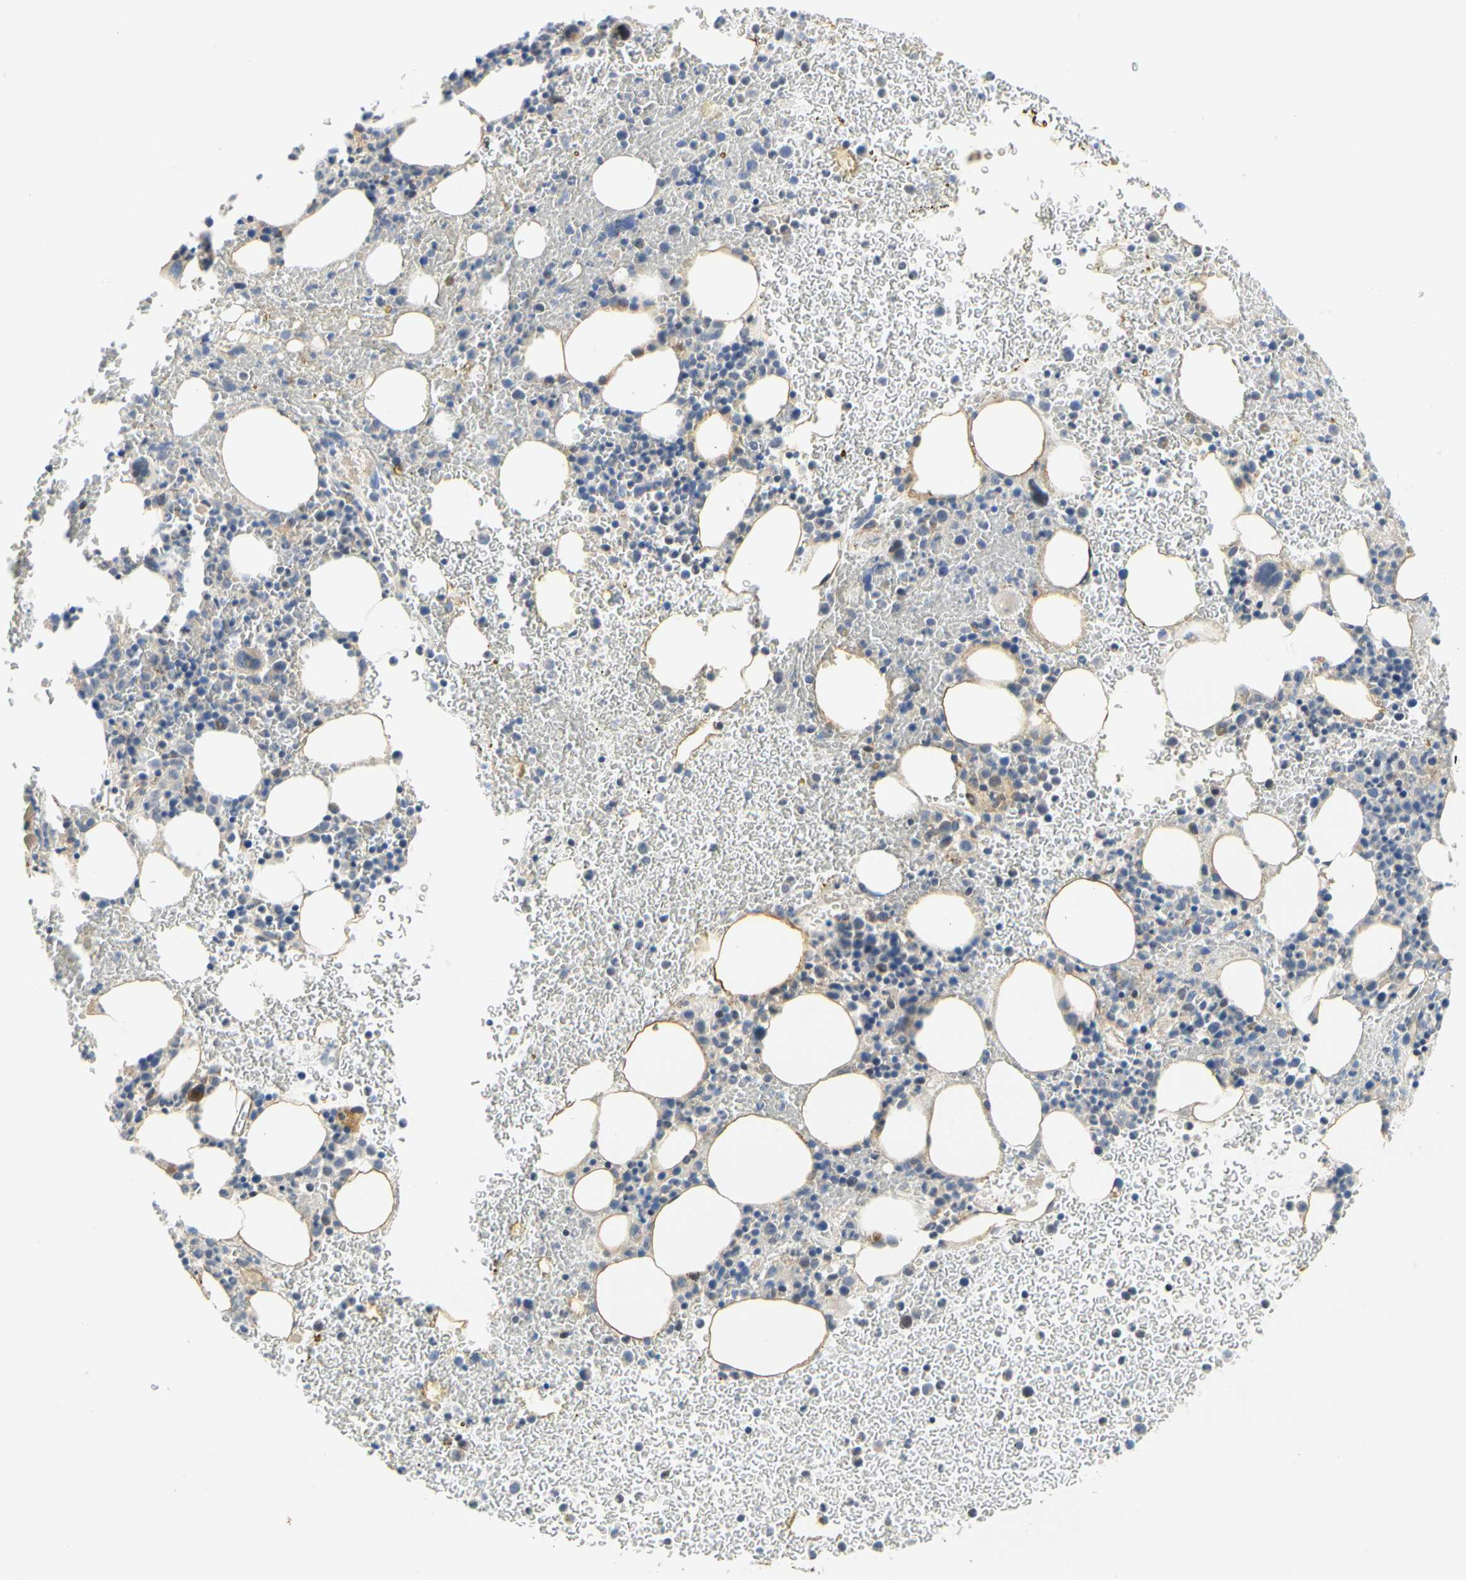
{"staining": {"intensity": "negative", "quantity": "none", "location": "none"}, "tissue": "bone marrow", "cell_type": "Hematopoietic cells", "image_type": "normal", "snomed": [{"axis": "morphology", "description": "Normal tissue, NOS"}, {"axis": "morphology", "description": "Inflammation, NOS"}, {"axis": "topography", "description": "Bone marrow"}], "caption": "This is a micrograph of immunohistochemistry (IHC) staining of benign bone marrow, which shows no expression in hematopoietic cells.", "gene": "ZNF236", "patient": {"sex": "female", "age": 54}}